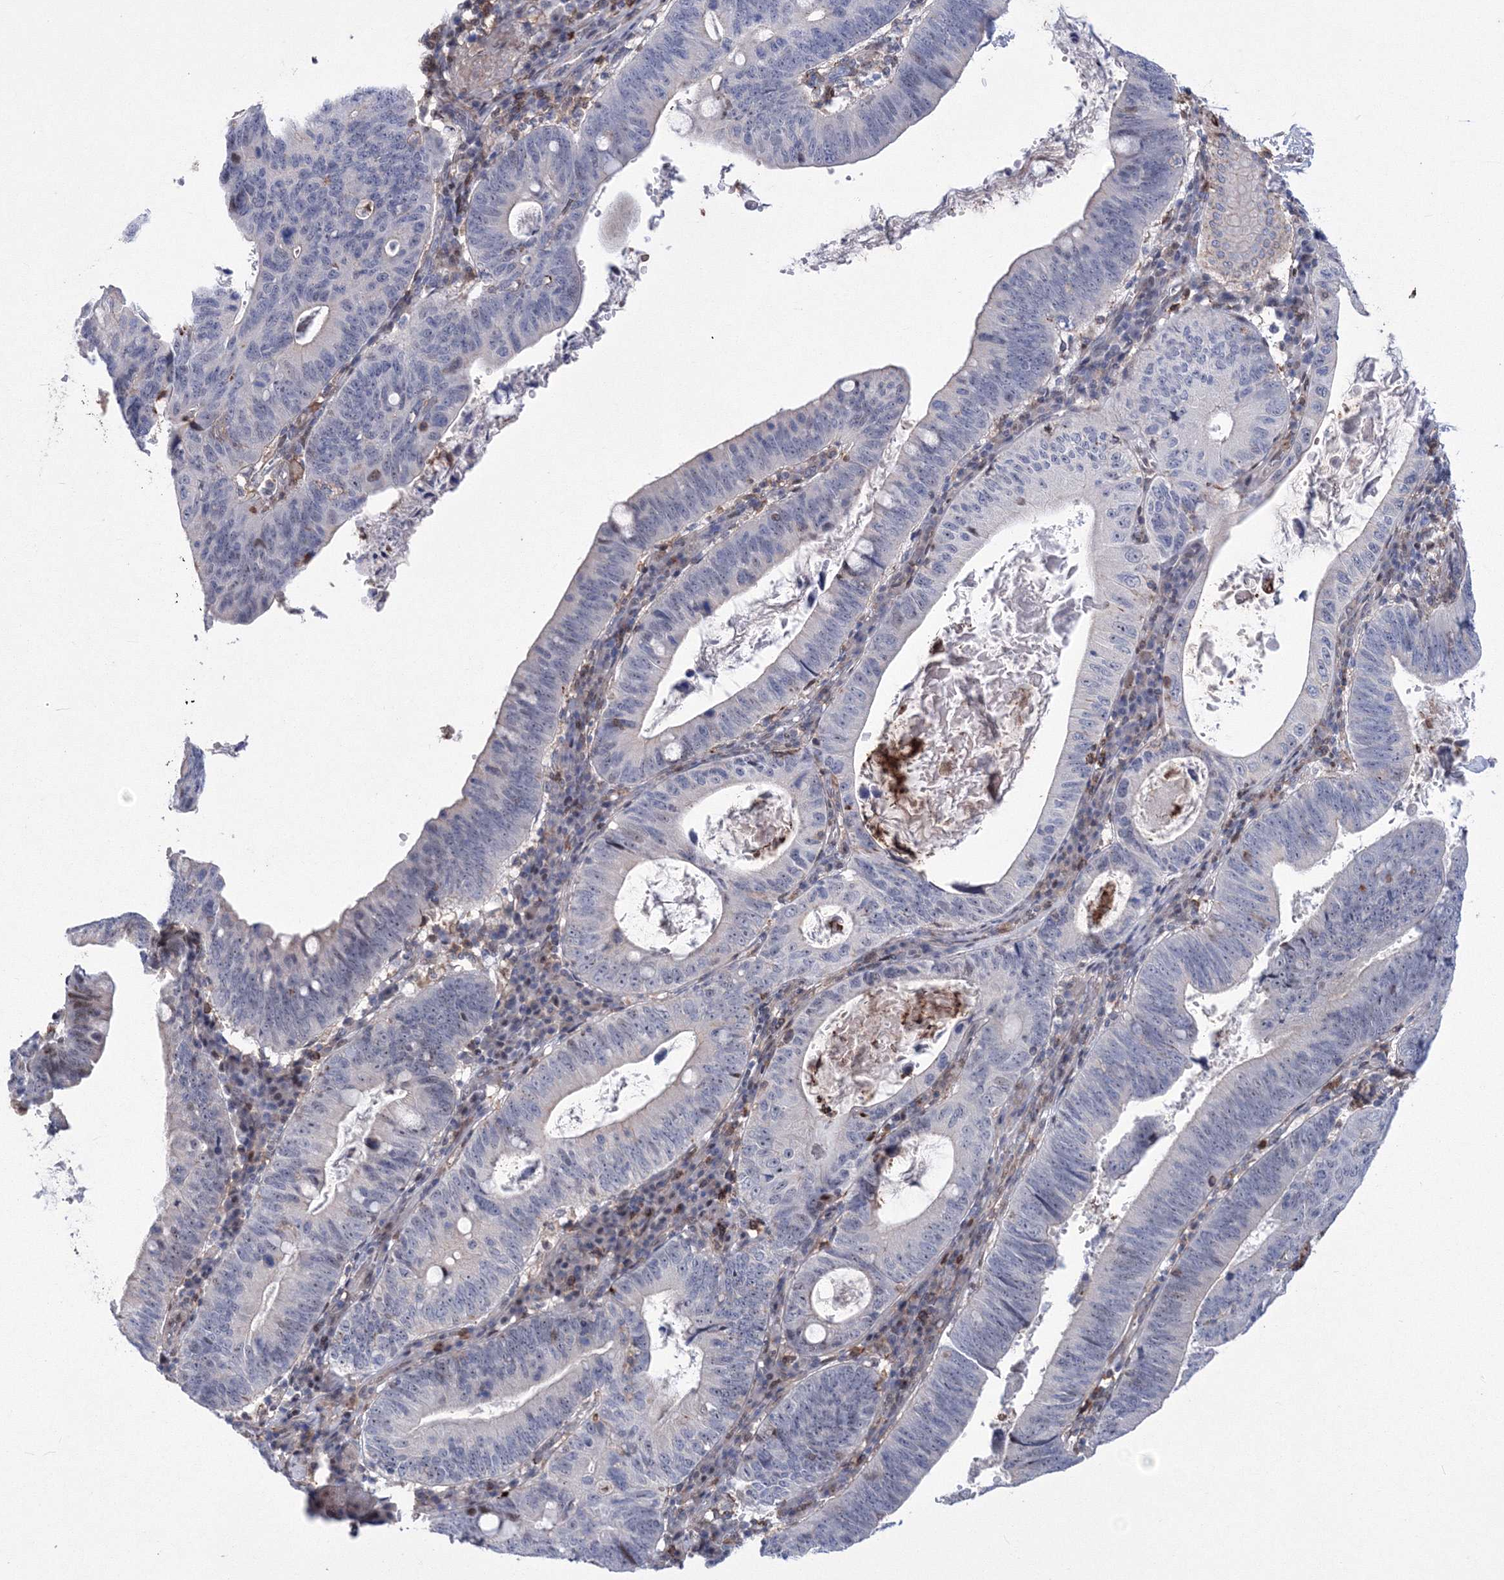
{"staining": {"intensity": "negative", "quantity": "none", "location": "none"}, "tissue": "stomach cancer", "cell_type": "Tumor cells", "image_type": "cancer", "snomed": [{"axis": "morphology", "description": "Adenocarcinoma, NOS"}, {"axis": "topography", "description": "Stomach"}], "caption": "Immunohistochemistry (IHC) of stomach cancer (adenocarcinoma) exhibits no expression in tumor cells.", "gene": "RNPEPL1", "patient": {"sex": "male", "age": 59}}